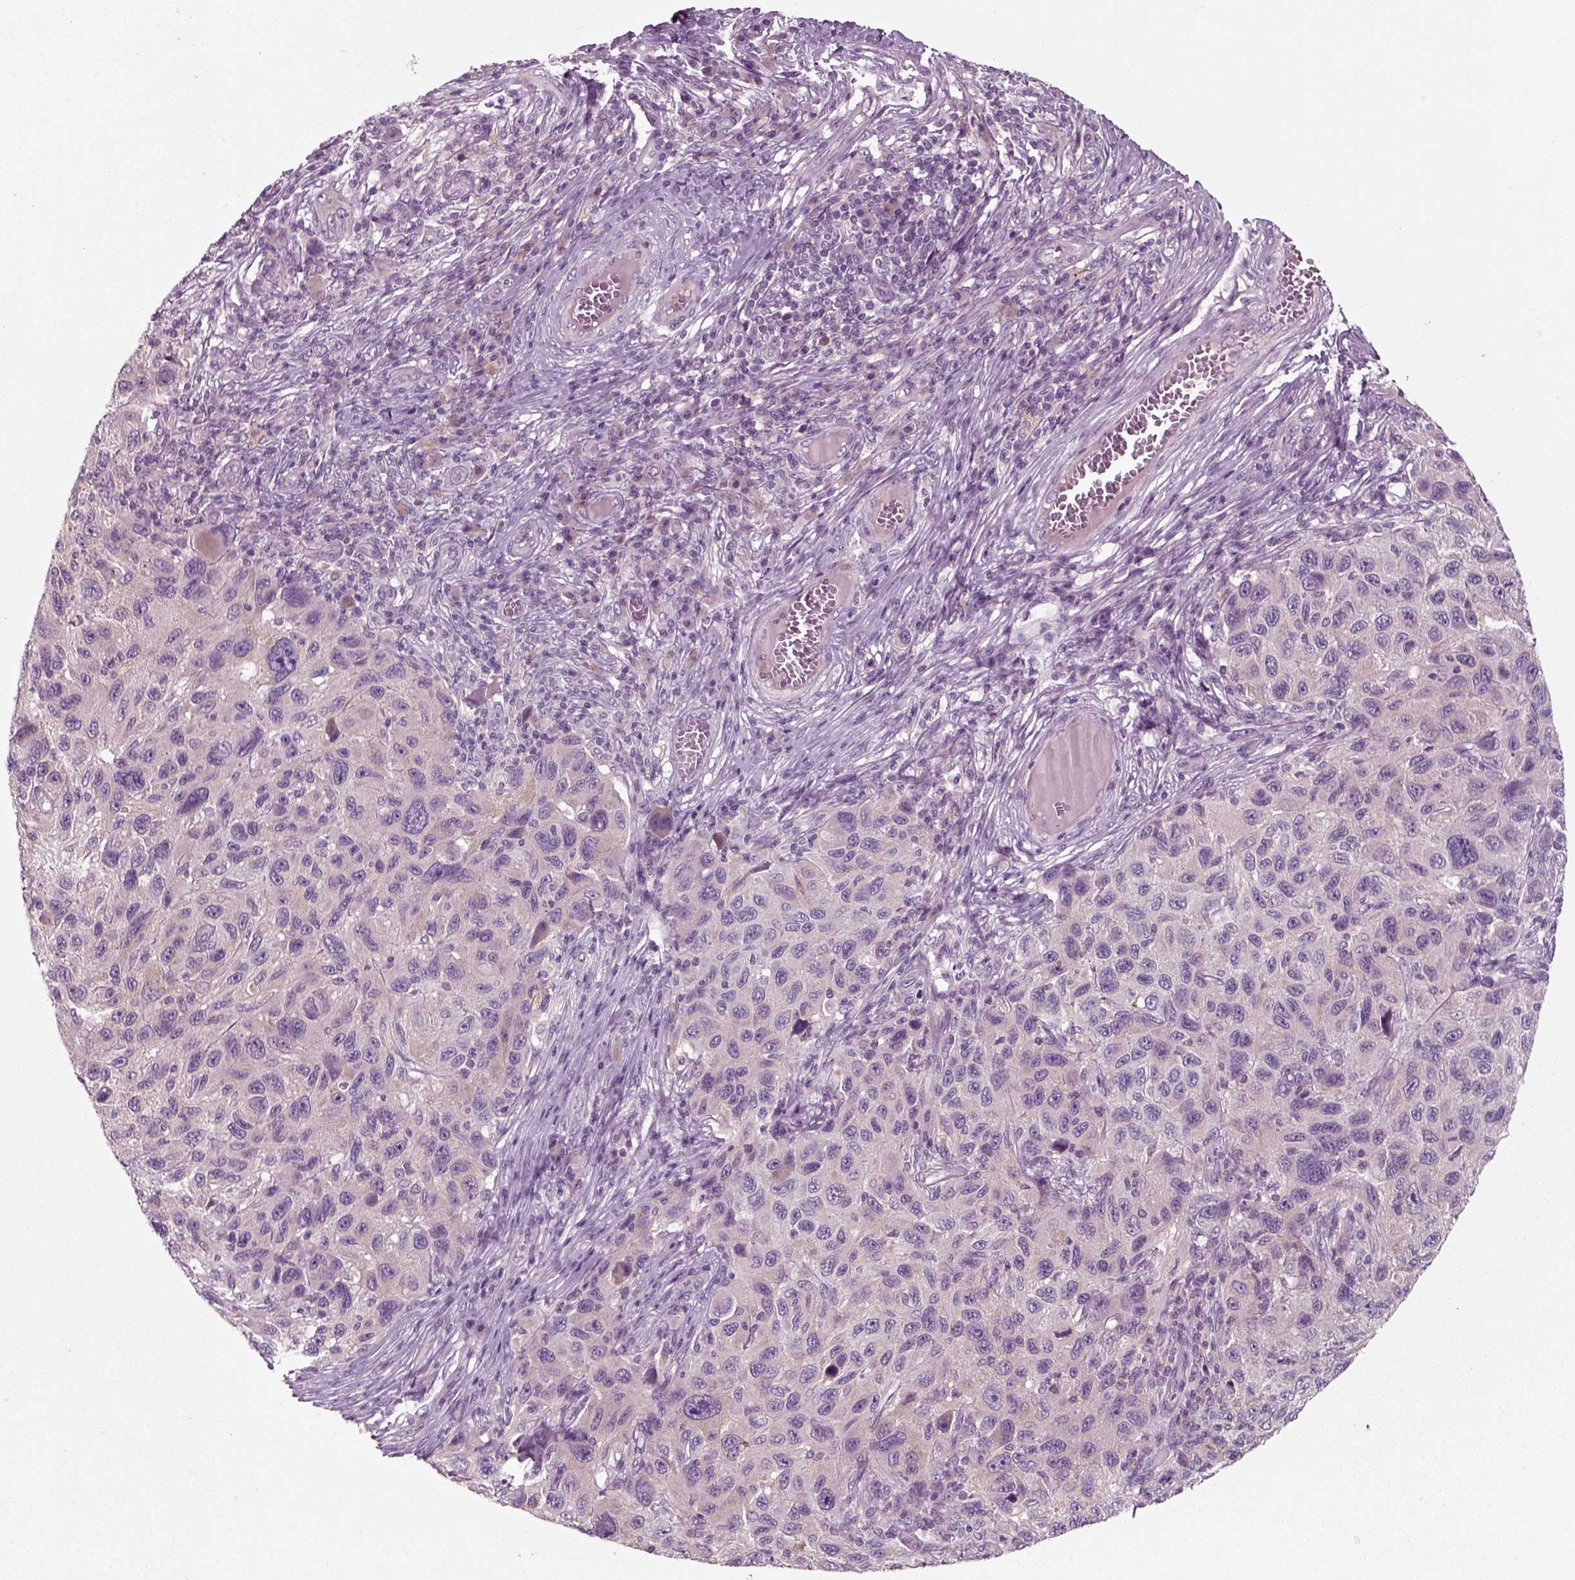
{"staining": {"intensity": "weak", "quantity": "<25%", "location": "cytoplasmic/membranous"}, "tissue": "melanoma", "cell_type": "Tumor cells", "image_type": "cancer", "snomed": [{"axis": "morphology", "description": "Malignant melanoma, NOS"}, {"axis": "topography", "description": "Skin"}], "caption": "The immunohistochemistry (IHC) micrograph has no significant staining in tumor cells of melanoma tissue.", "gene": "RND2", "patient": {"sex": "male", "age": 53}}